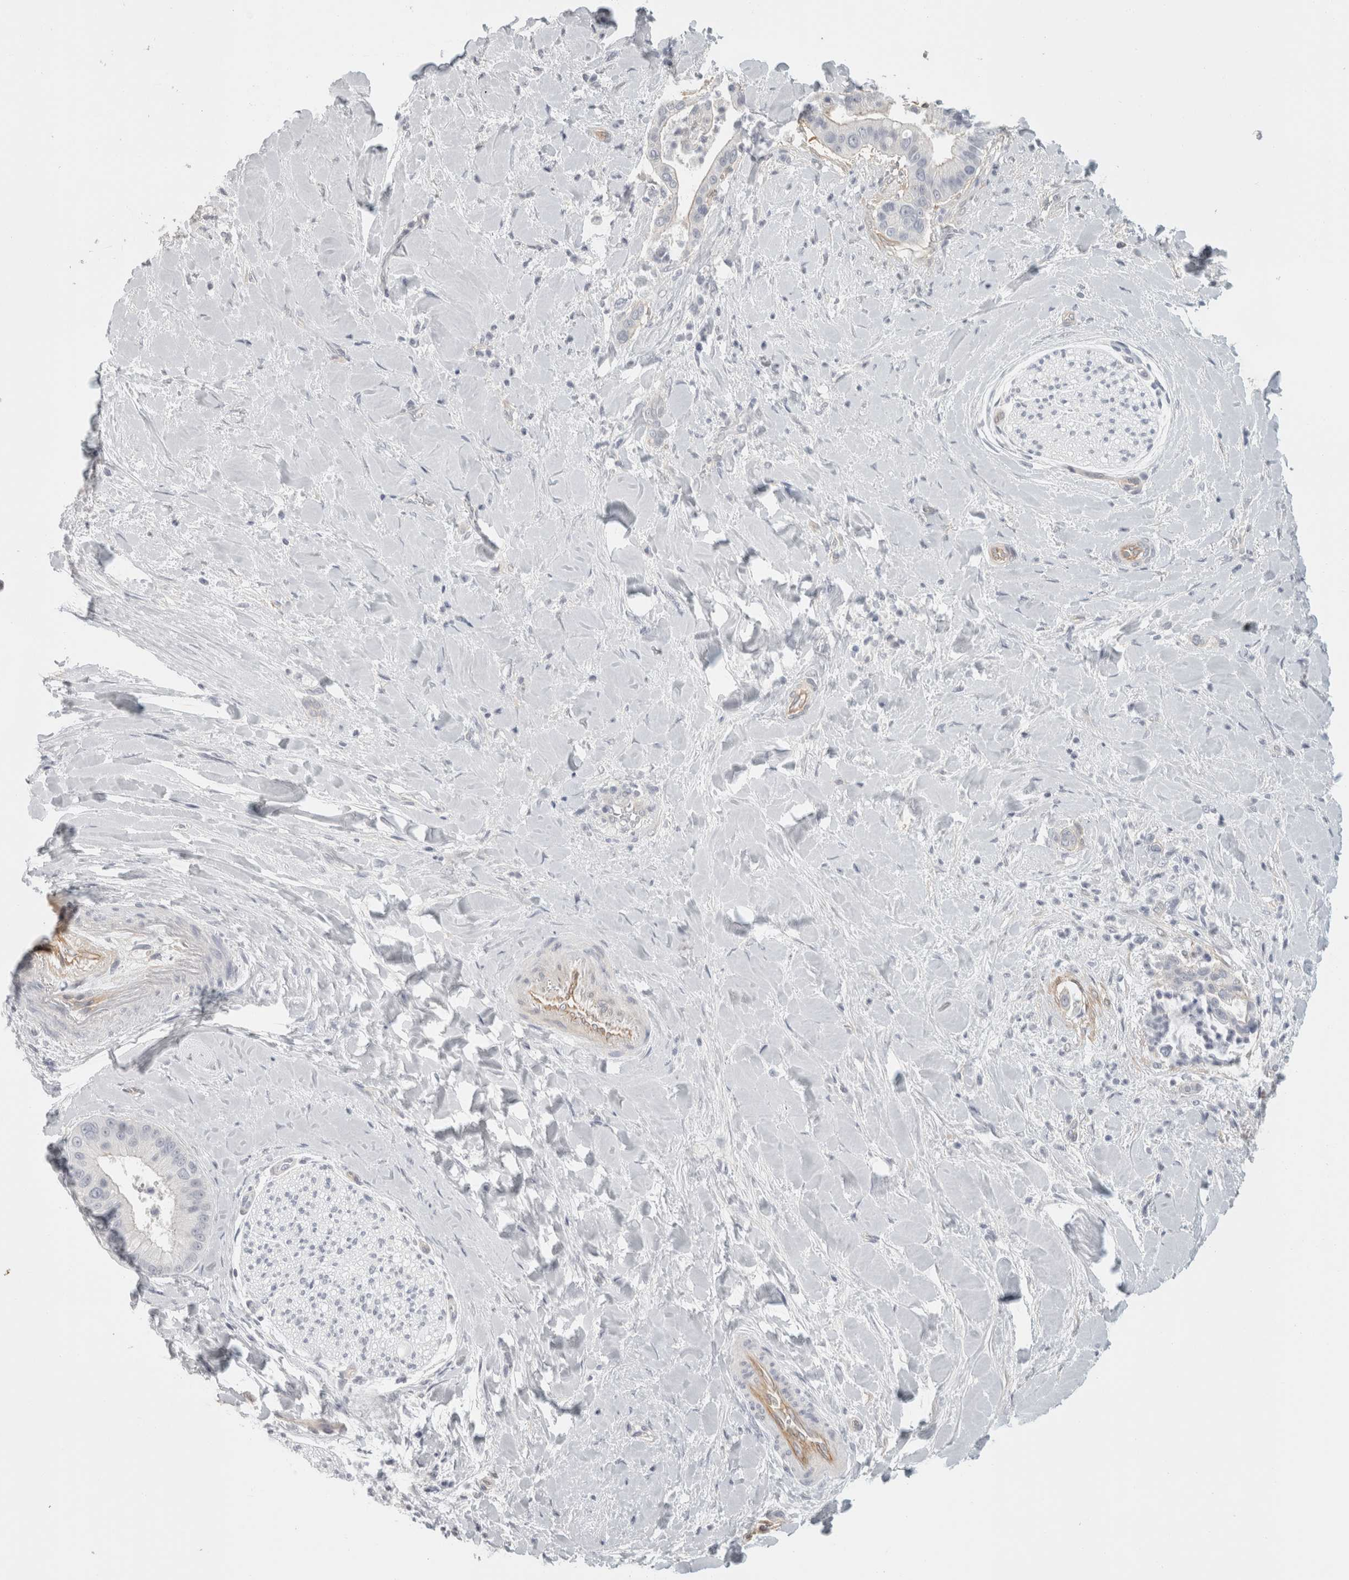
{"staining": {"intensity": "negative", "quantity": "none", "location": "none"}, "tissue": "liver cancer", "cell_type": "Tumor cells", "image_type": "cancer", "snomed": [{"axis": "morphology", "description": "Cholangiocarcinoma"}, {"axis": "topography", "description": "Liver"}], "caption": "The image displays no staining of tumor cells in cholangiocarcinoma (liver).", "gene": "FBLIM1", "patient": {"sex": "female", "age": 54}}